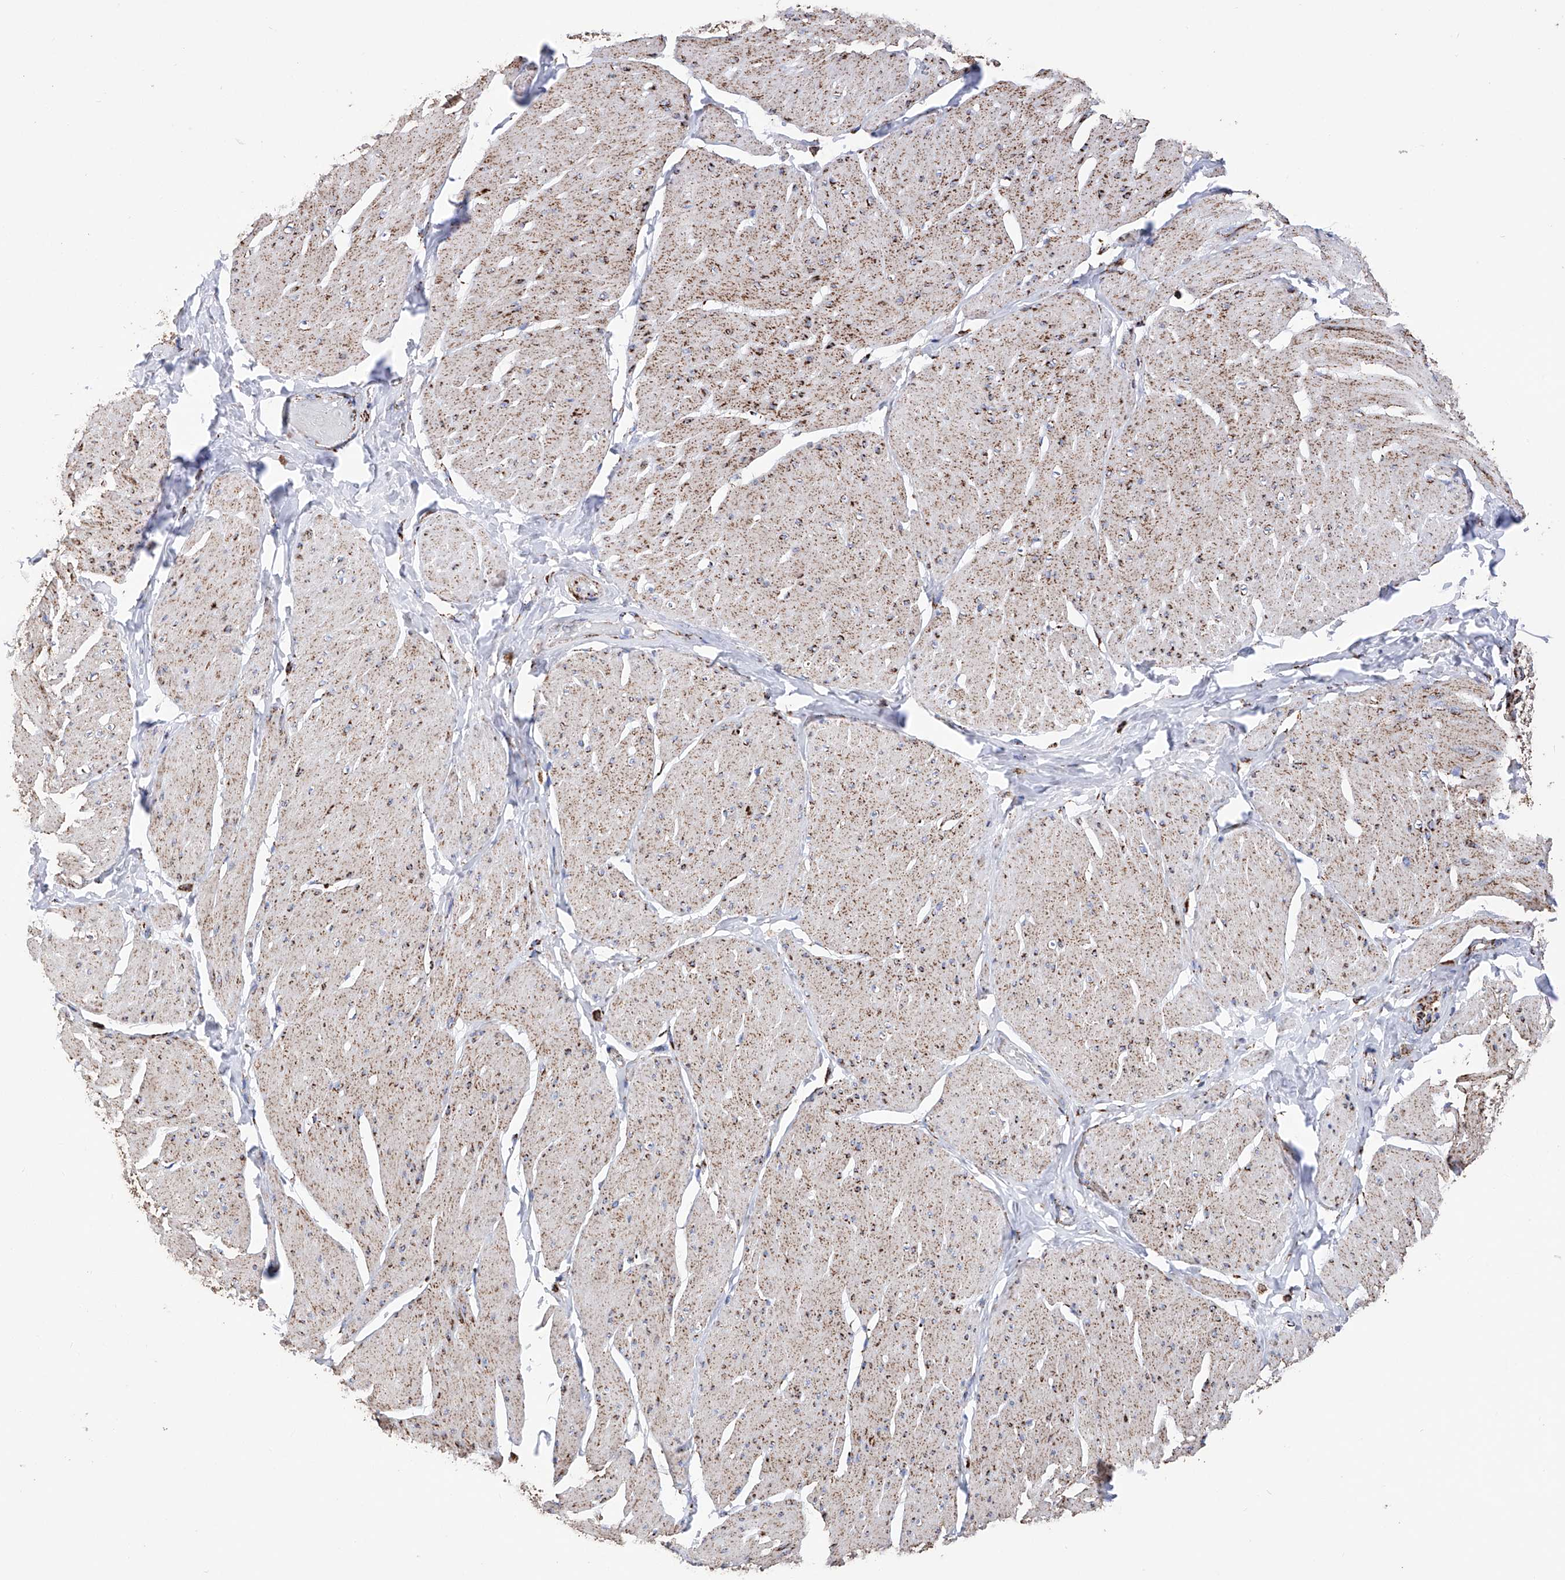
{"staining": {"intensity": "moderate", "quantity": ">75%", "location": "cytoplasmic/membranous"}, "tissue": "smooth muscle", "cell_type": "Smooth muscle cells", "image_type": "normal", "snomed": [{"axis": "morphology", "description": "Urothelial carcinoma, High grade"}, {"axis": "topography", "description": "Urinary bladder"}], "caption": "Normal smooth muscle demonstrates moderate cytoplasmic/membranous positivity in about >75% of smooth muscle cells, visualized by immunohistochemistry.", "gene": "ATP5PF", "patient": {"sex": "male", "age": 46}}